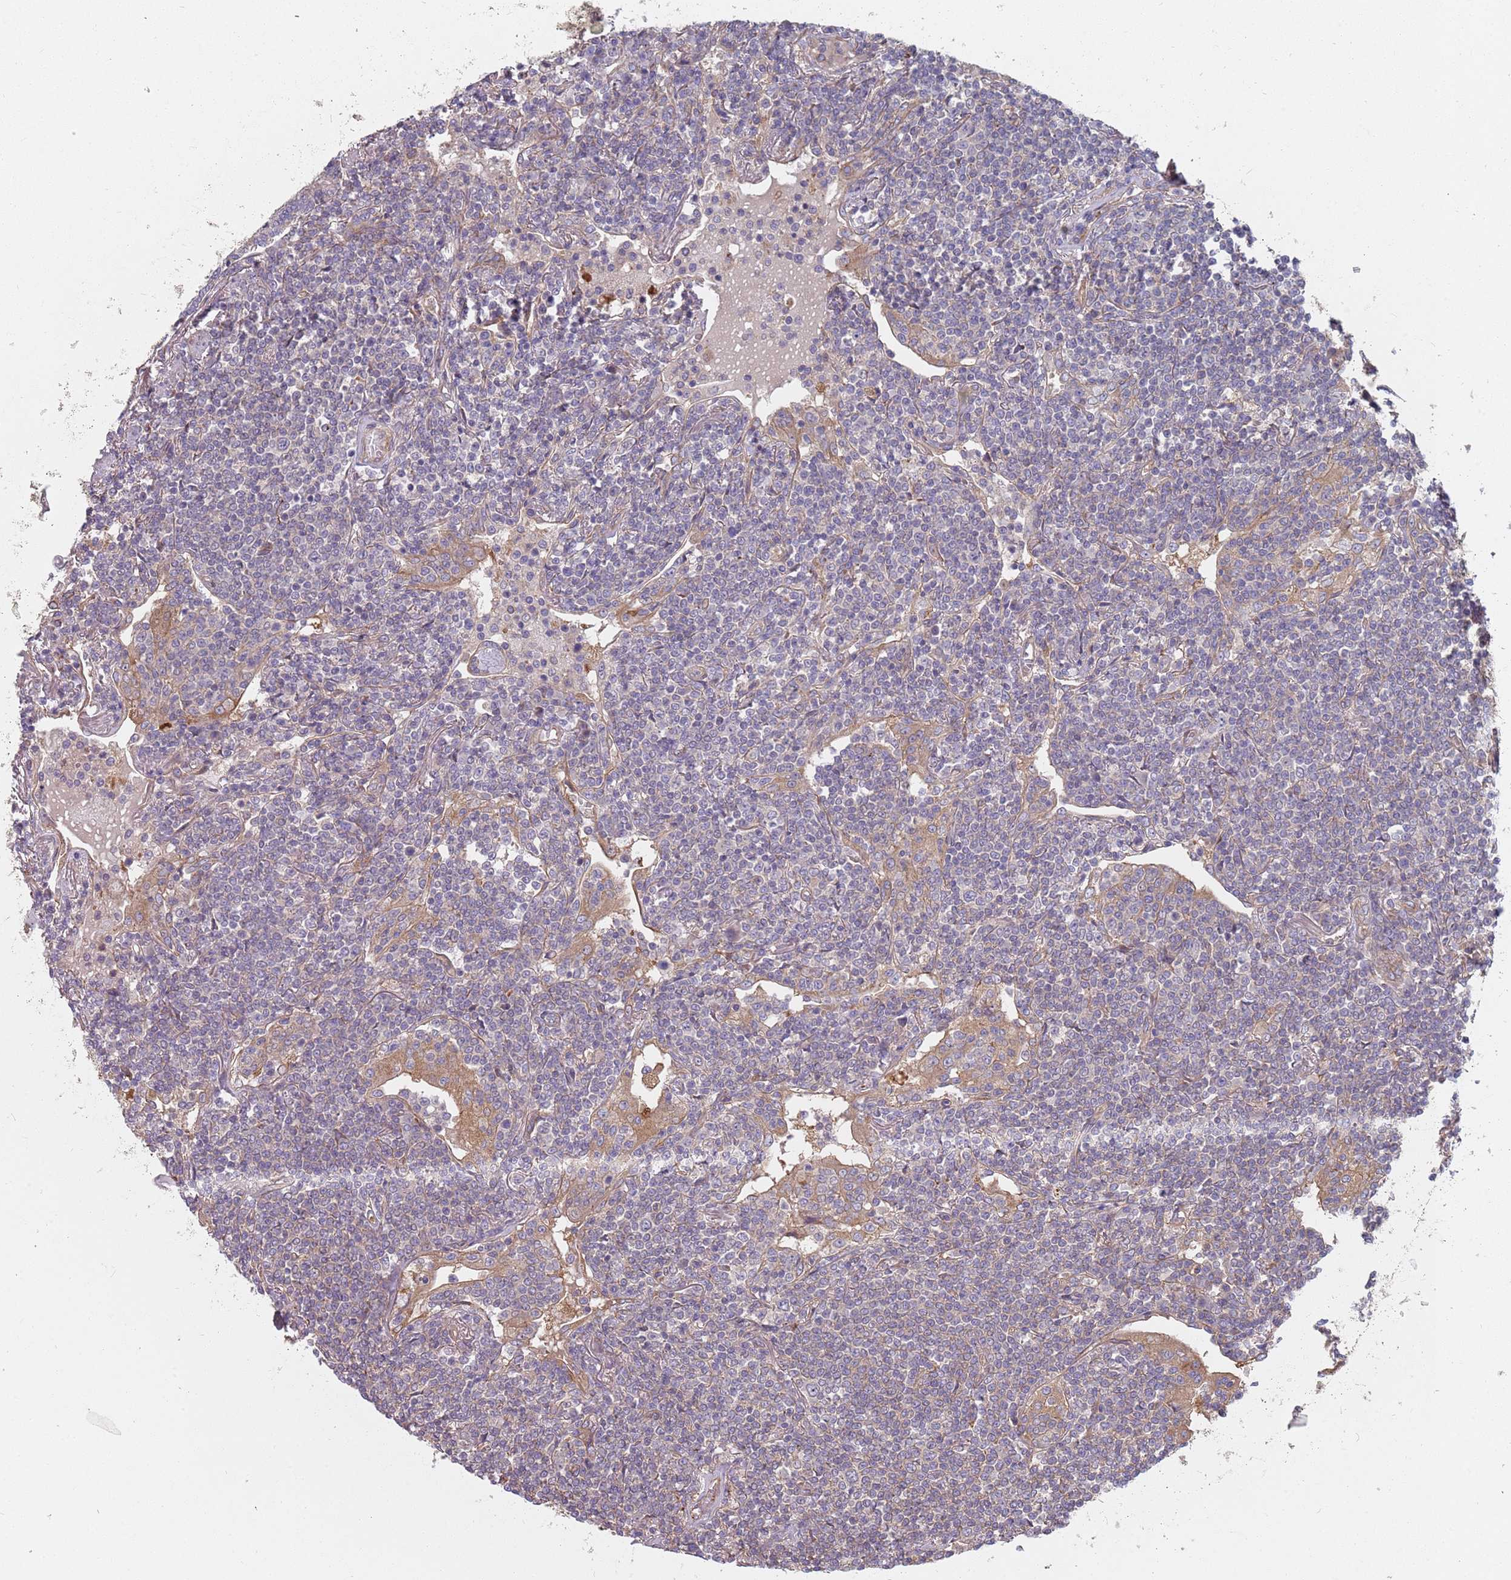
{"staining": {"intensity": "negative", "quantity": "none", "location": "none"}, "tissue": "lymphoma", "cell_type": "Tumor cells", "image_type": "cancer", "snomed": [{"axis": "morphology", "description": "Malignant lymphoma, non-Hodgkin's type, Low grade"}, {"axis": "topography", "description": "Lung"}], "caption": "Immunohistochemical staining of human malignant lymphoma, non-Hodgkin's type (low-grade) shows no significant staining in tumor cells.", "gene": "SPDL1", "patient": {"sex": "female", "age": 71}}